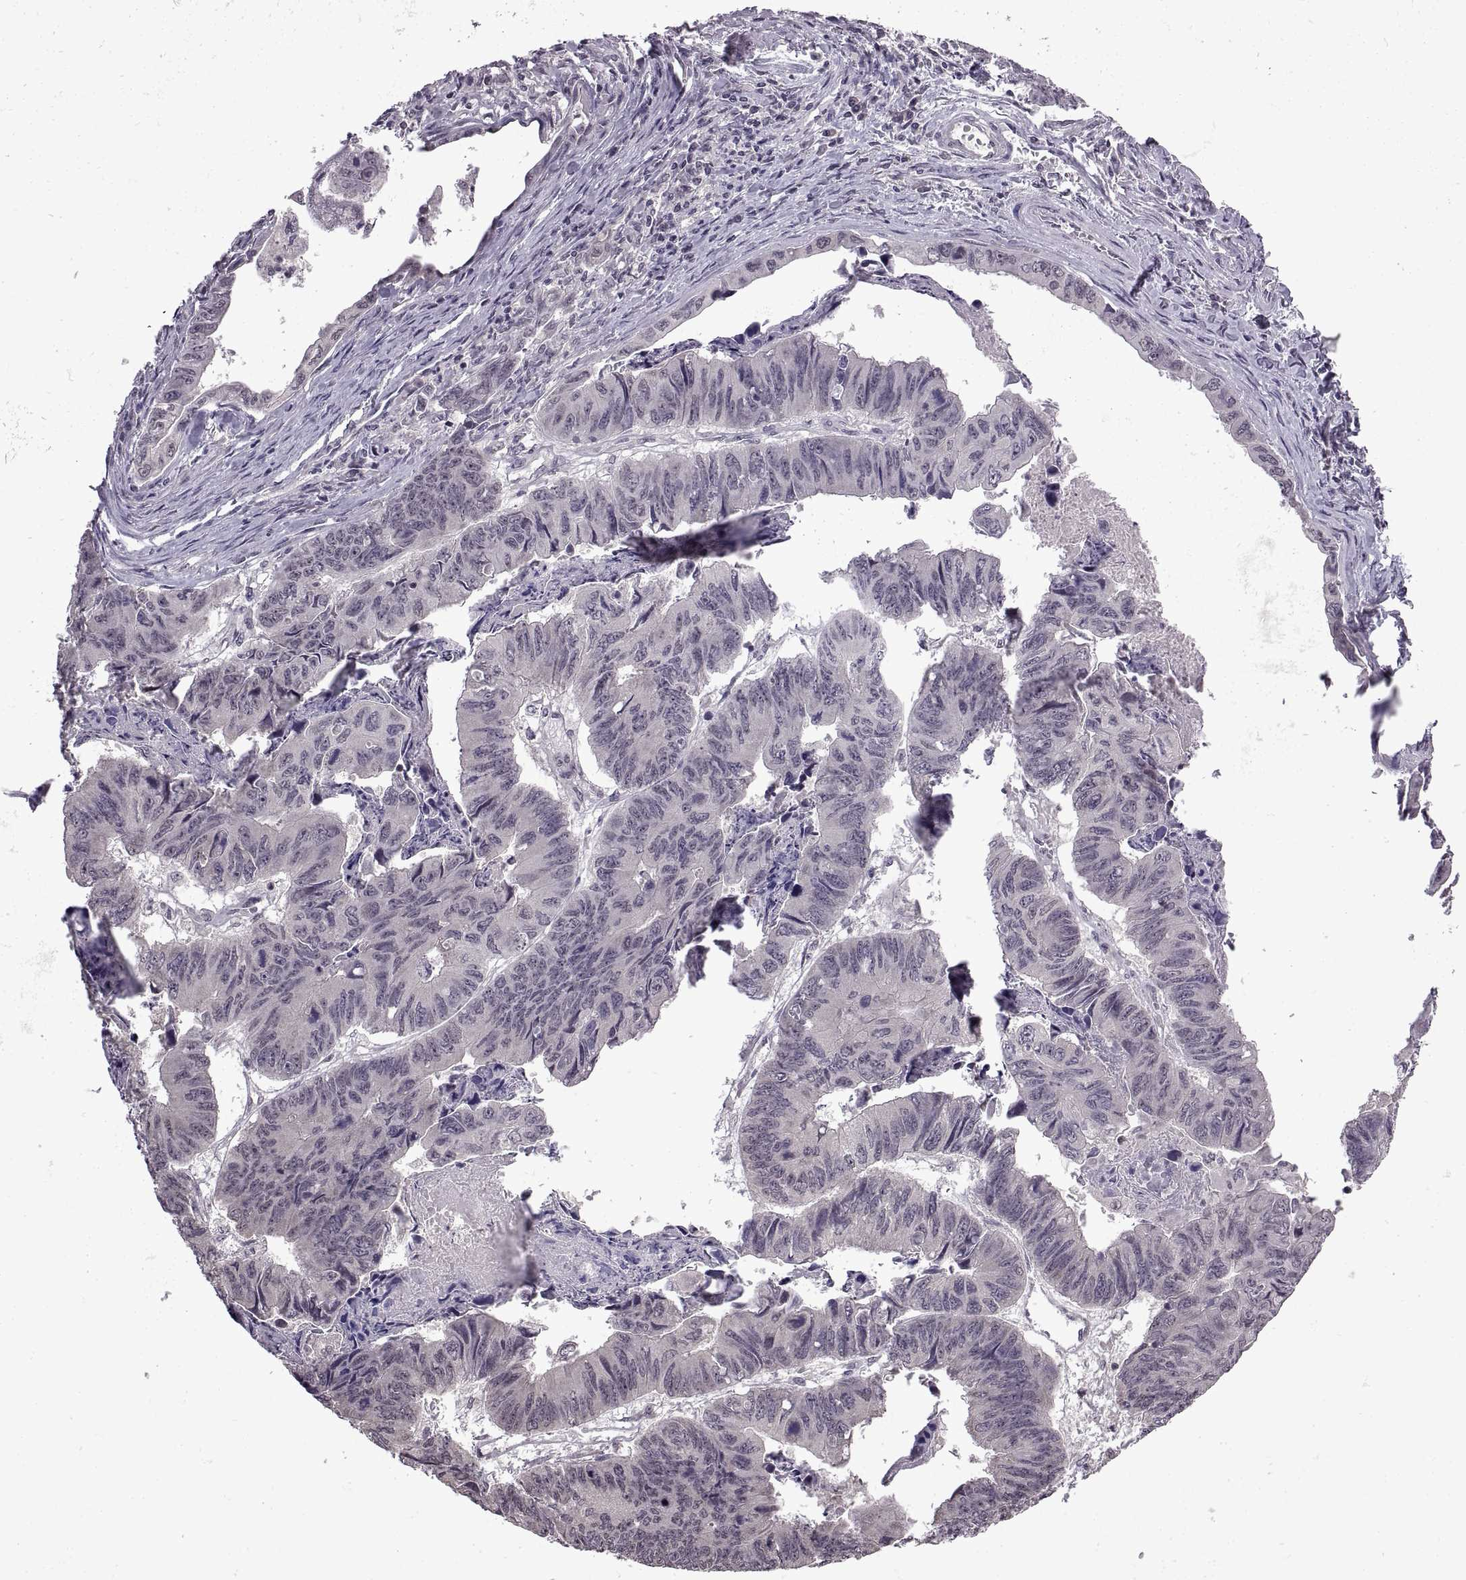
{"staining": {"intensity": "negative", "quantity": "none", "location": "none"}, "tissue": "stomach cancer", "cell_type": "Tumor cells", "image_type": "cancer", "snomed": [{"axis": "morphology", "description": "Adenocarcinoma, NOS"}, {"axis": "topography", "description": "Stomach, lower"}], "caption": "Tumor cells are negative for protein expression in human adenocarcinoma (stomach).", "gene": "INTS3", "patient": {"sex": "male", "age": 77}}